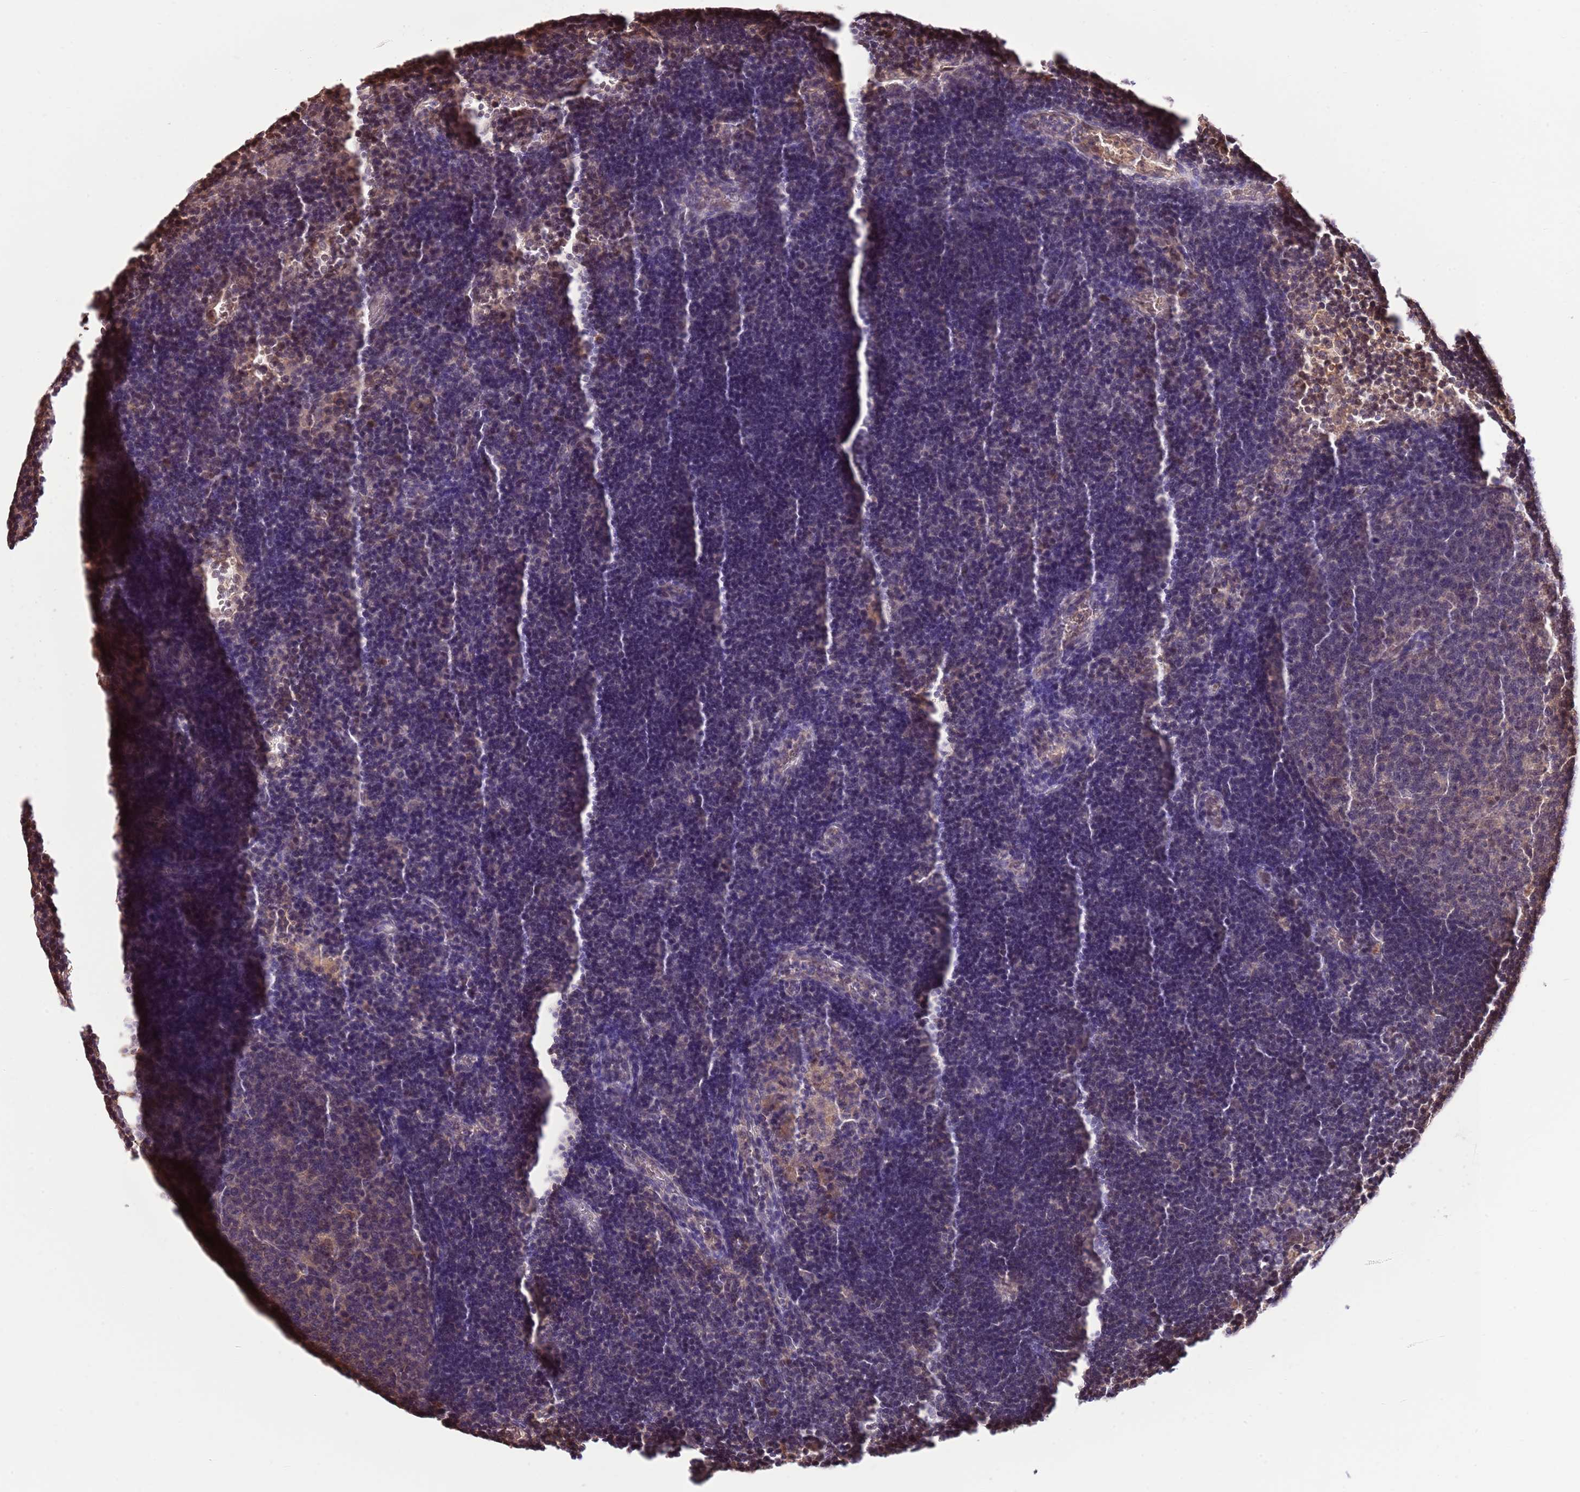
{"staining": {"intensity": "weak", "quantity": "25%-75%", "location": "cytoplasmic/membranous"}, "tissue": "lymph node", "cell_type": "Germinal center cells", "image_type": "normal", "snomed": [{"axis": "morphology", "description": "Normal tissue, NOS"}, {"axis": "topography", "description": "Lymph node"}], "caption": "A low amount of weak cytoplasmic/membranous staining is seen in approximately 25%-75% of germinal center cells in unremarkable lymph node.", "gene": "NSFL1C", "patient": {"sex": "male", "age": 62}}